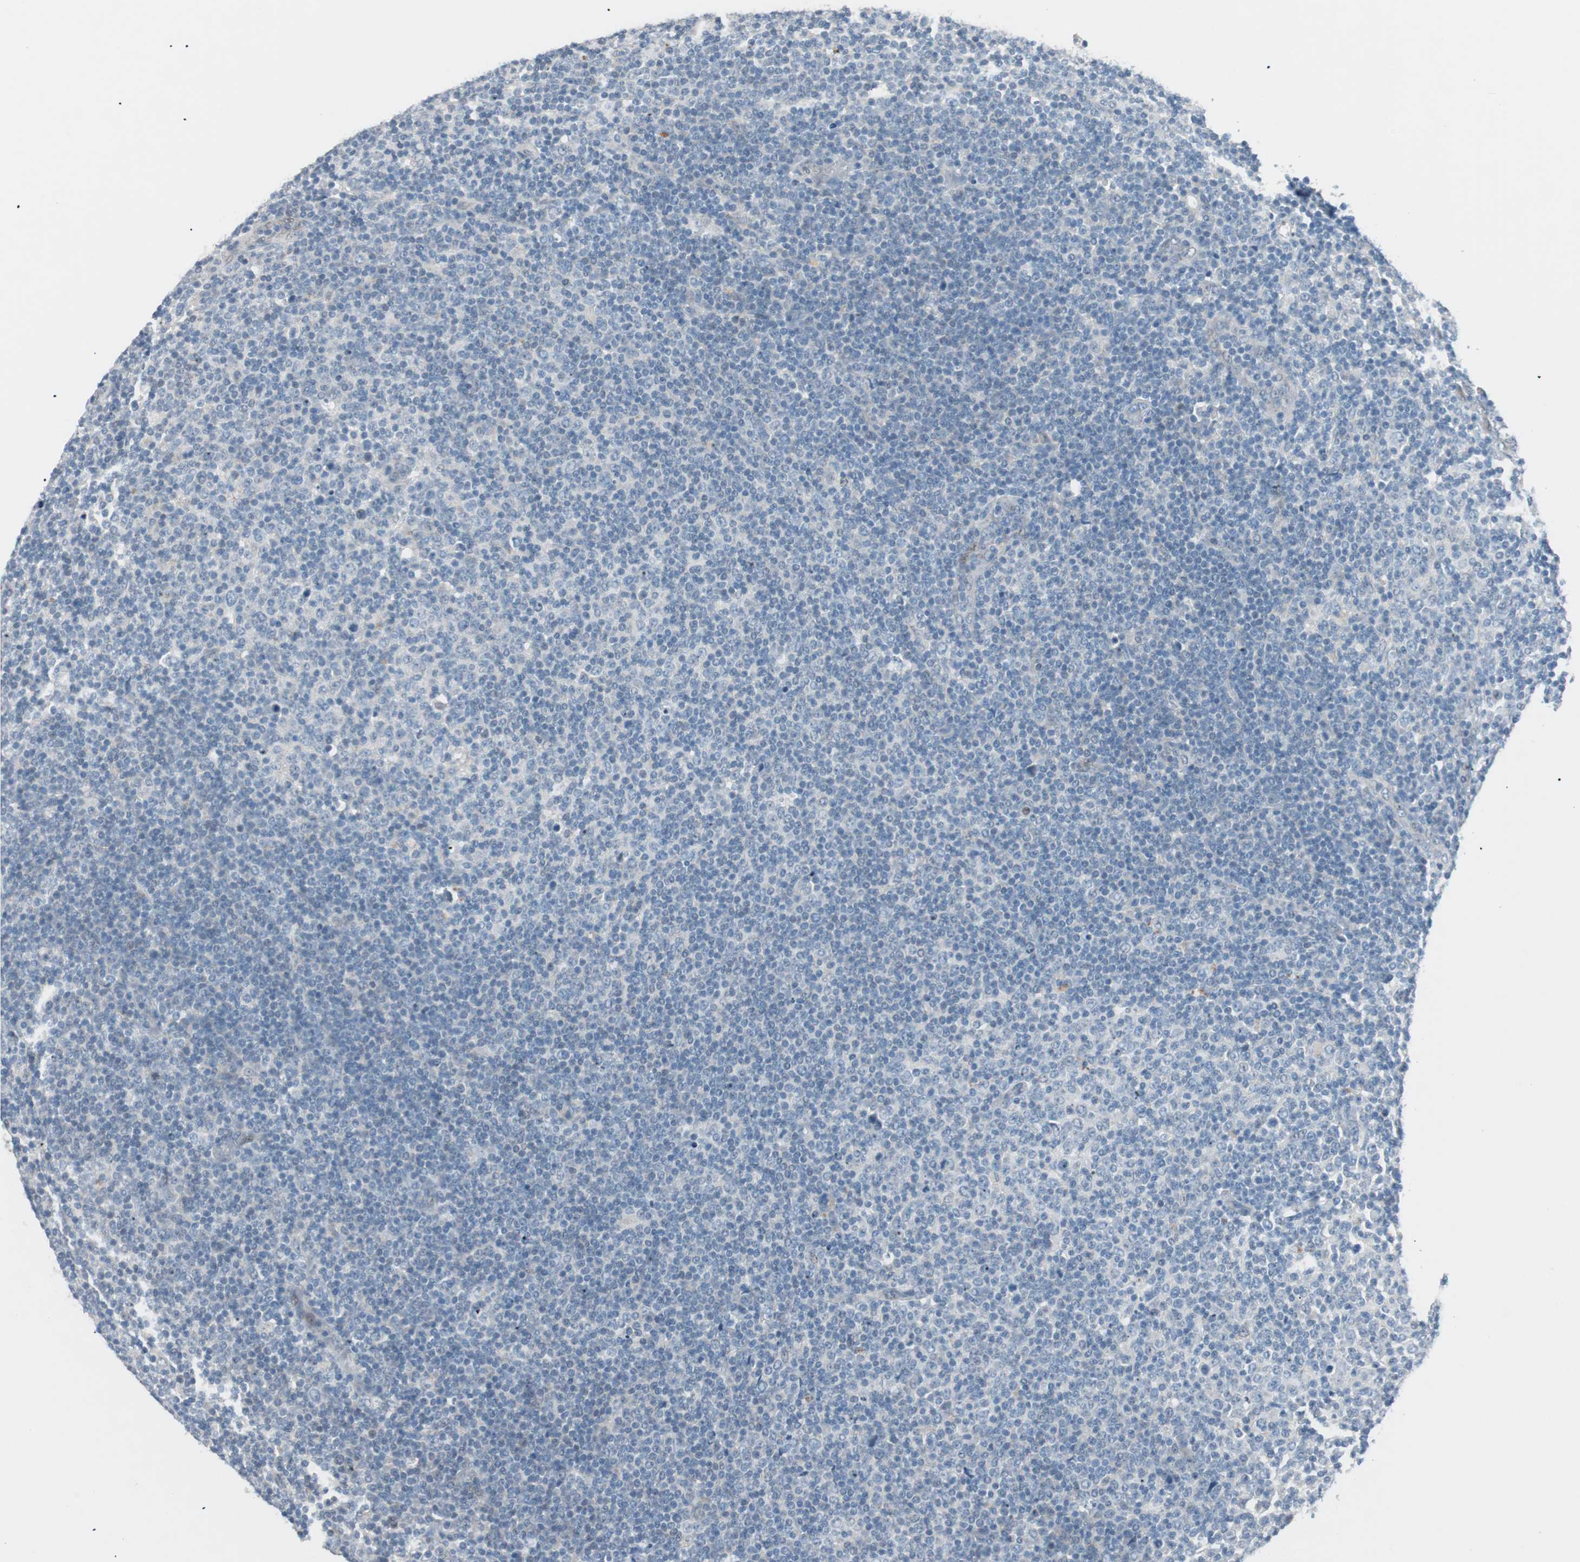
{"staining": {"intensity": "negative", "quantity": "none", "location": "none"}, "tissue": "lymphoma", "cell_type": "Tumor cells", "image_type": "cancer", "snomed": [{"axis": "morphology", "description": "Malignant lymphoma, non-Hodgkin's type, Low grade"}, {"axis": "topography", "description": "Lymph node"}], "caption": "IHC micrograph of neoplastic tissue: human low-grade malignant lymphoma, non-Hodgkin's type stained with DAB (3,3'-diaminobenzidine) exhibits no significant protein staining in tumor cells.", "gene": "FOSL1", "patient": {"sex": "male", "age": 70}}